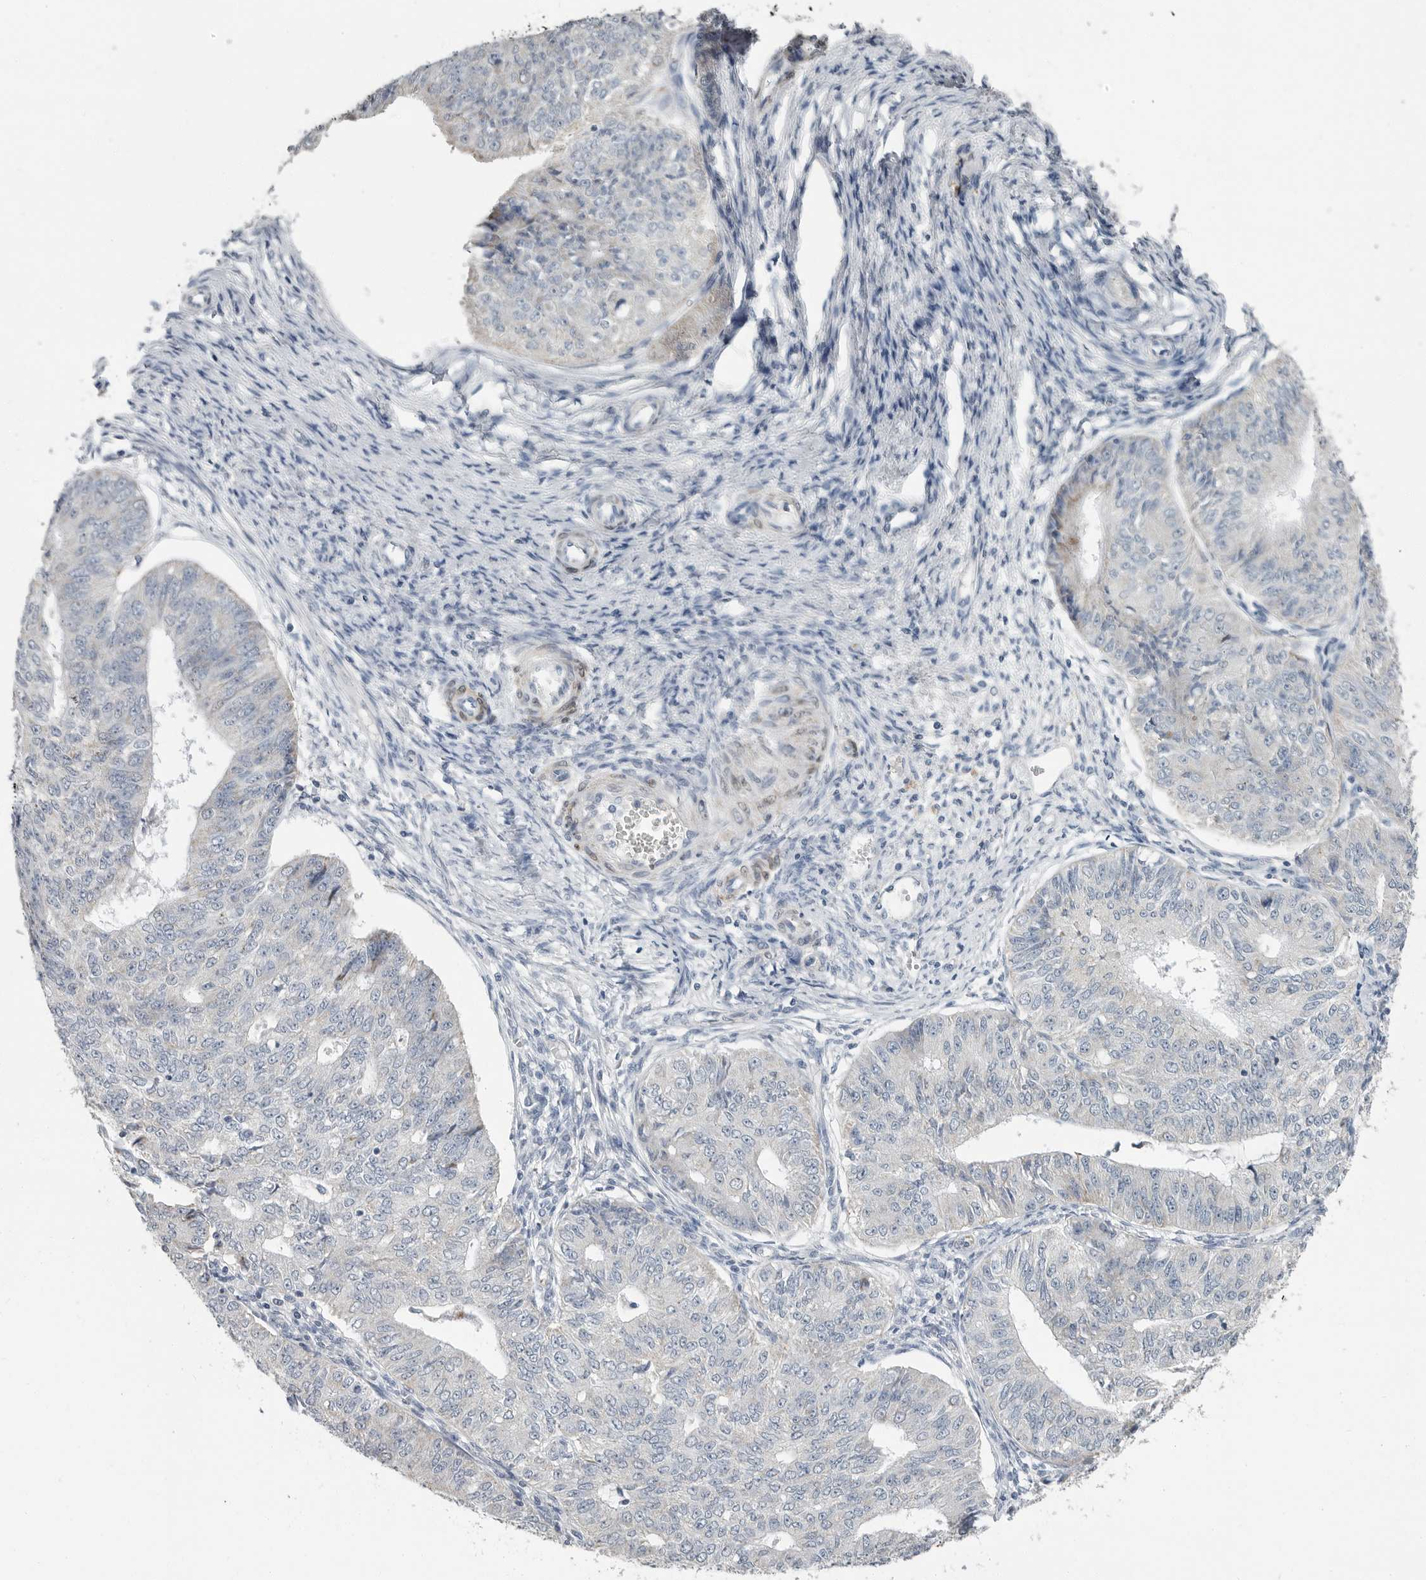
{"staining": {"intensity": "negative", "quantity": "none", "location": "none"}, "tissue": "endometrial cancer", "cell_type": "Tumor cells", "image_type": "cancer", "snomed": [{"axis": "morphology", "description": "Adenocarcinoma, NOS"}, {"axis": "topography", "description": "Endometrium"}], "caption": "Protein analysis of endometrial cancer (adenocarcinoma) displays no significant positivity in tumor cells. Brightfield microscopy of immunohistochemistry (IHC) stained with DAB (3,3'-diaminobenzidine) (brown) and hematoxylin (blue), captured at high magnification.", "gene": "PLN", "patient": {"sex": "female", "age": 32}}